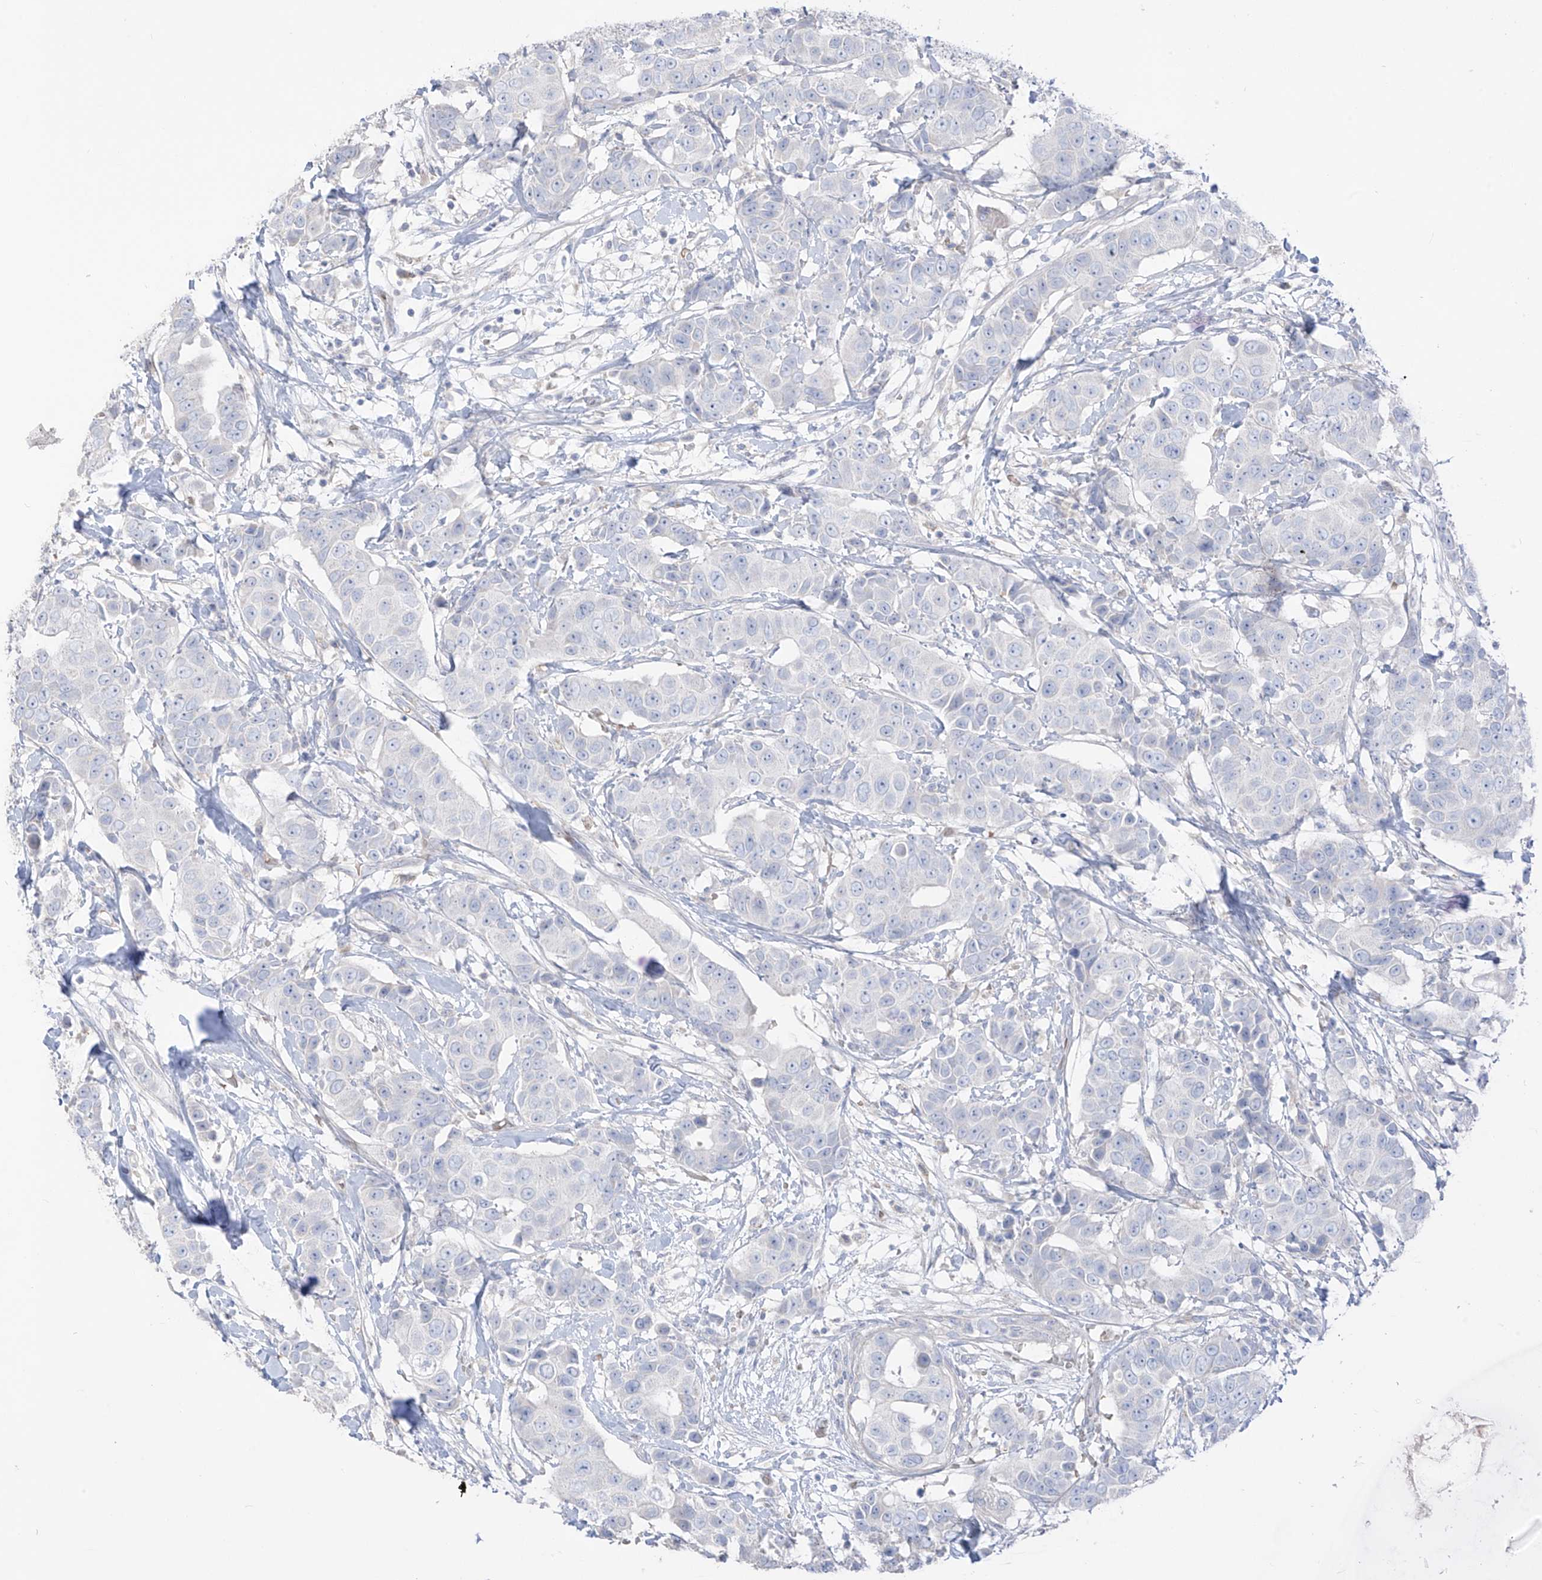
{"staining": {"intensity": "negative", "quantity": "none", "location": "none"}, "tissue": "breast cancer", "cell_type": "Tumor cells", "image_type": "cancer", "snomed": [{"axis": "morphology", "description": "Normal tissue, NOS"}, {"axis": "morphology", "description": "Duct carcinoma"}, {"axis": "topography", "description": "Breast"}], "caption": "DAB (3,3'-diaminobenzidine) immunohistochemical staining of breast cancer (infiltrating ductal carcinoma) displays no significant positivity in tumor cells.", "gene": "ASPRV1", "patient": {"sex": "female", "age": 39}}